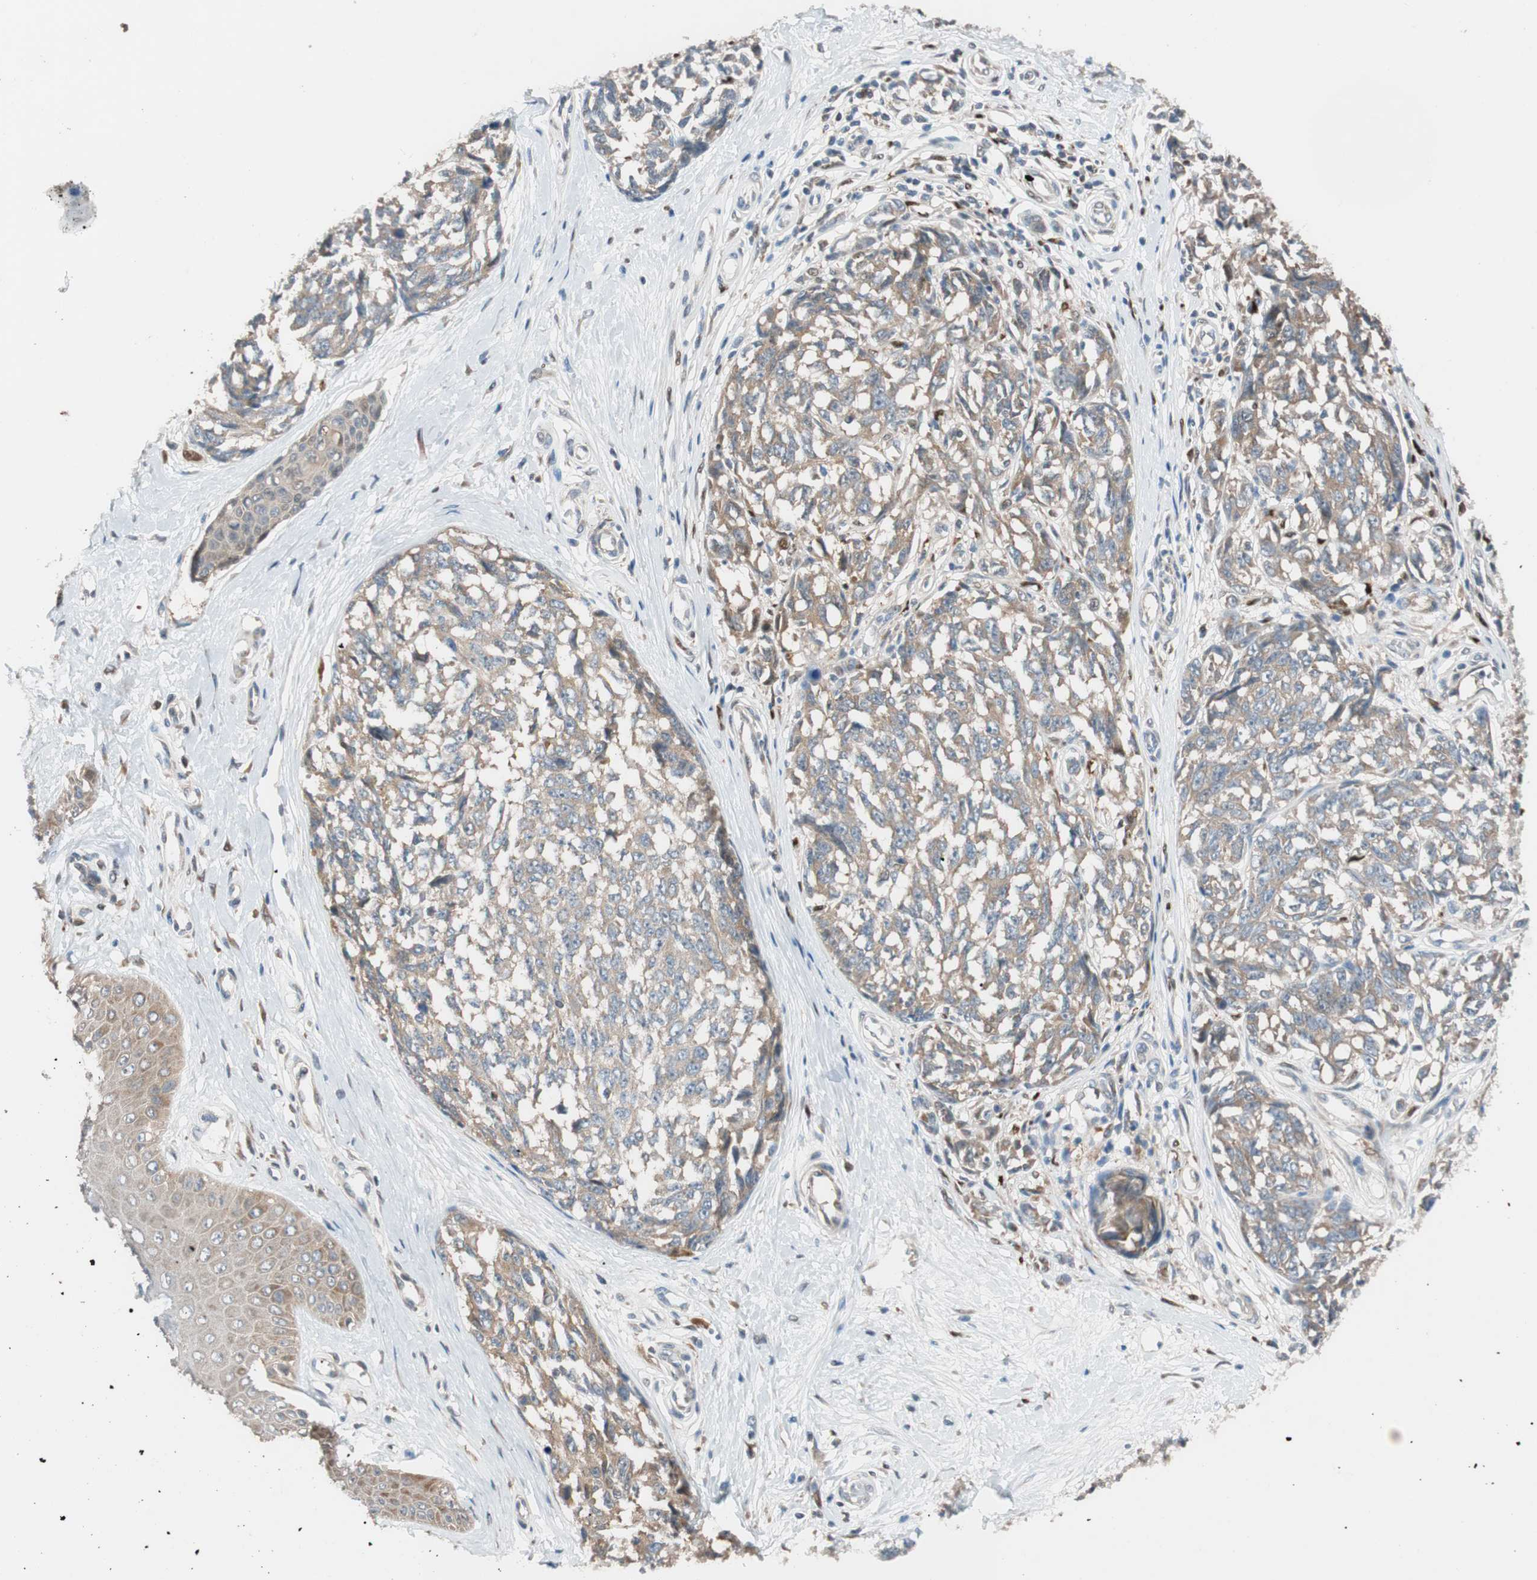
{"staining": {"intensity": "moderate", "quantity": ">75%", "location": "cytoplasmic/membranous"}, "tissue": "melanoma", "cell_type": "Tumor cells", "image_type": "cancer", "snomed": [{"axis": "morphology", "description": "Malignant melanoma, NOS"}, {"axis": "topography", "description": "Skin"}], "caption": "This is an image of immunohistochemistry (IHC) staining of melanoma, which shows moderate positivity in the cytoplasmic/membranous of tumor cells.", "gene": "FAAH", "patient": {"sex": "female", "age": 64}}